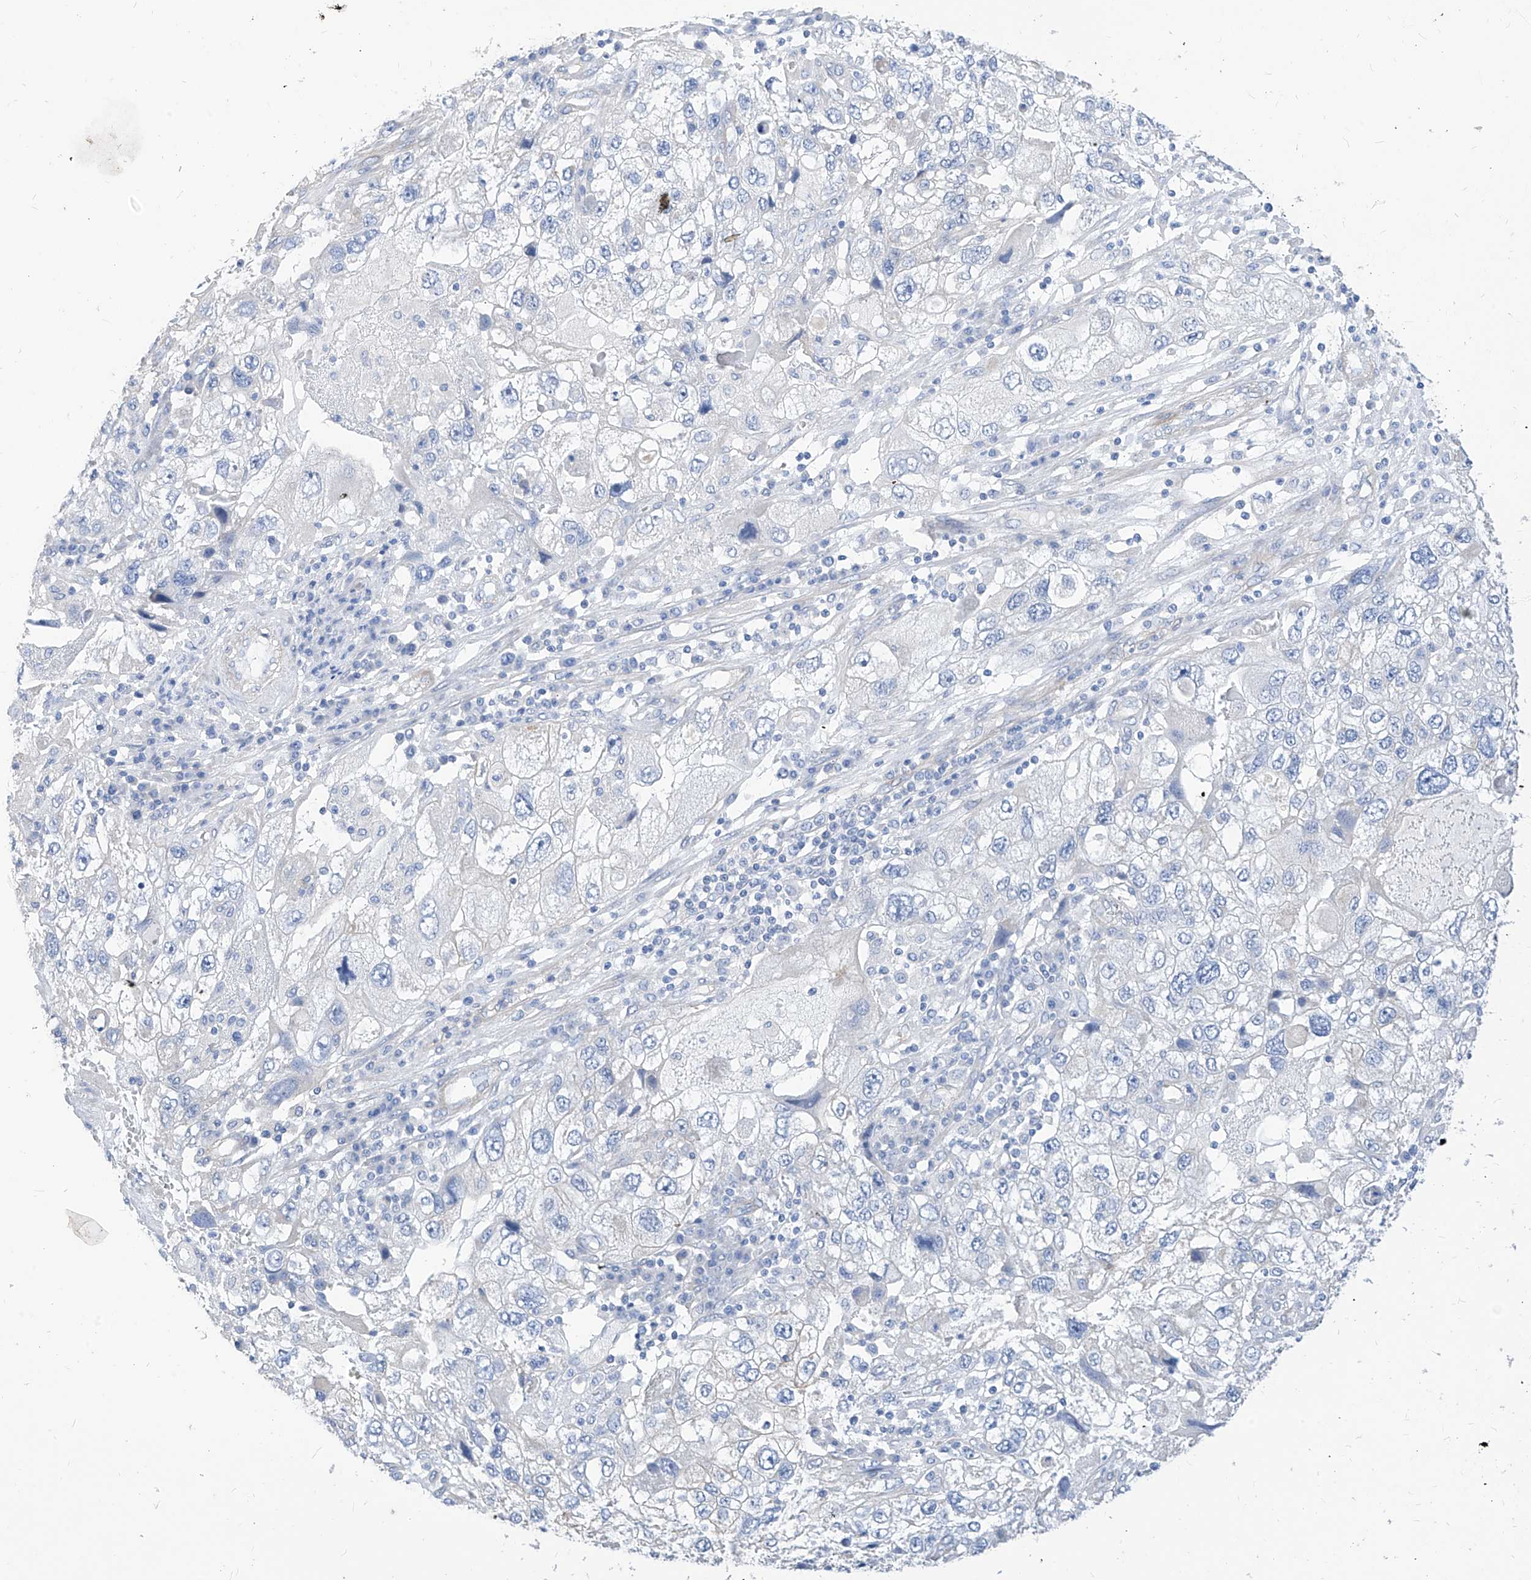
{"staining": {"intensity": "negative", "quantity": "none", "location": "none"}, "tissue": "endometrial cancer", "cell_type": "Tumor cells", "image_type": "cancer", "snomed": [{"axis": "morphology", "description": "Adenocarcinoma, NOS"}, {"axis": "topography", "description": "Endometrium"}], "caption": "The image demonstrates no significant positivity in tumor cells of endometrial cancer (adenocarcinoma).", "gene": "SCGB2A1", "patient": {"sex": "female", "age": 49}}